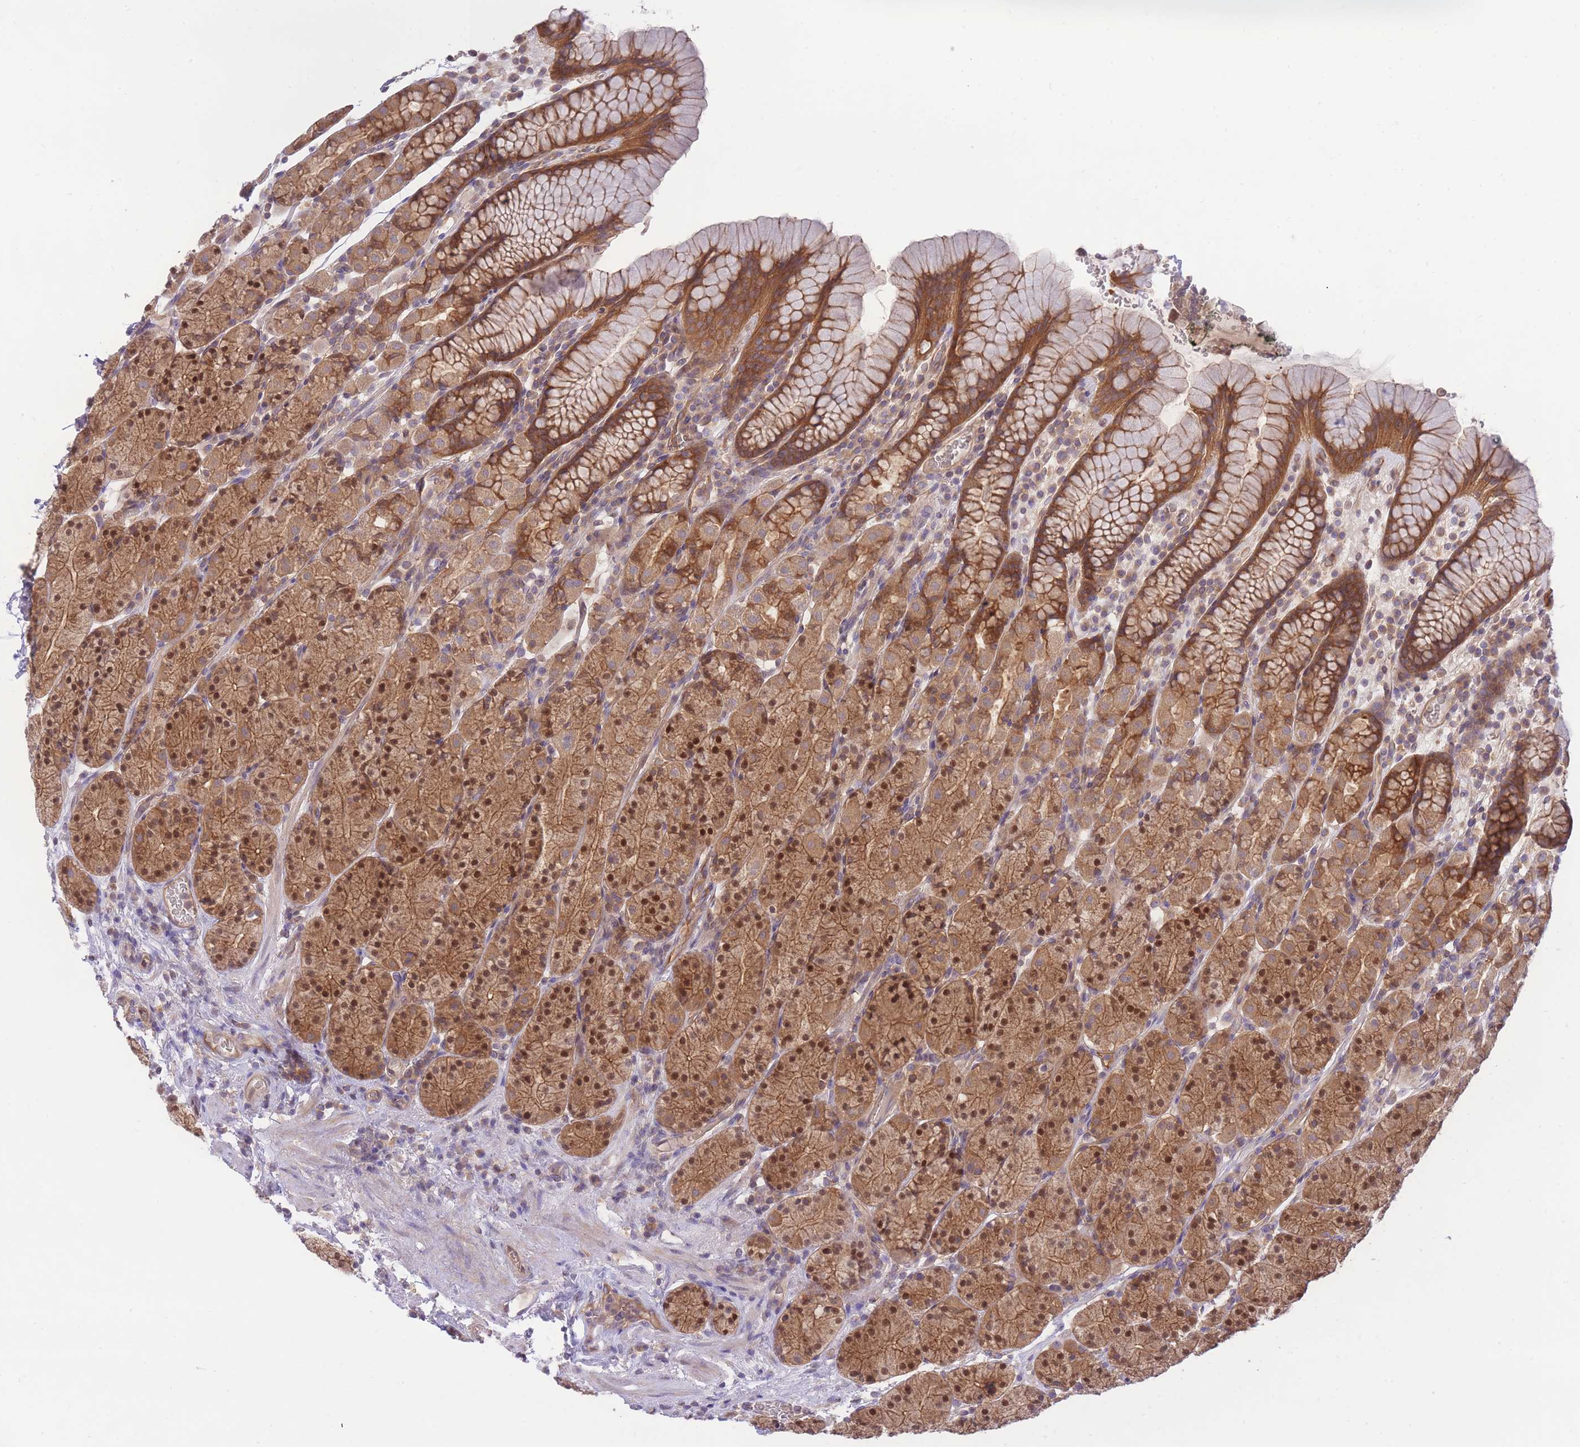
{"staining": {"intensity": "strong", "quantity": ">75%", "location": "cytoplasmic/membranous,nuclear"}, "tissue": "stomach", "cell_type": "Glandular cells", "image_type": "normal", "snomed": [{"axis": "morphology", "description": "Normal tissue, NOS"}, {"axis": "topography", "description": "Stomach, upper"}, {"axis": "topography", "description": "Stomach"}], "caption": "Human stomach stained with a protein marker reveals strong staining in glandular cells.", "gene": "PREP", "patient": {"sex": "male", "age": 62}}